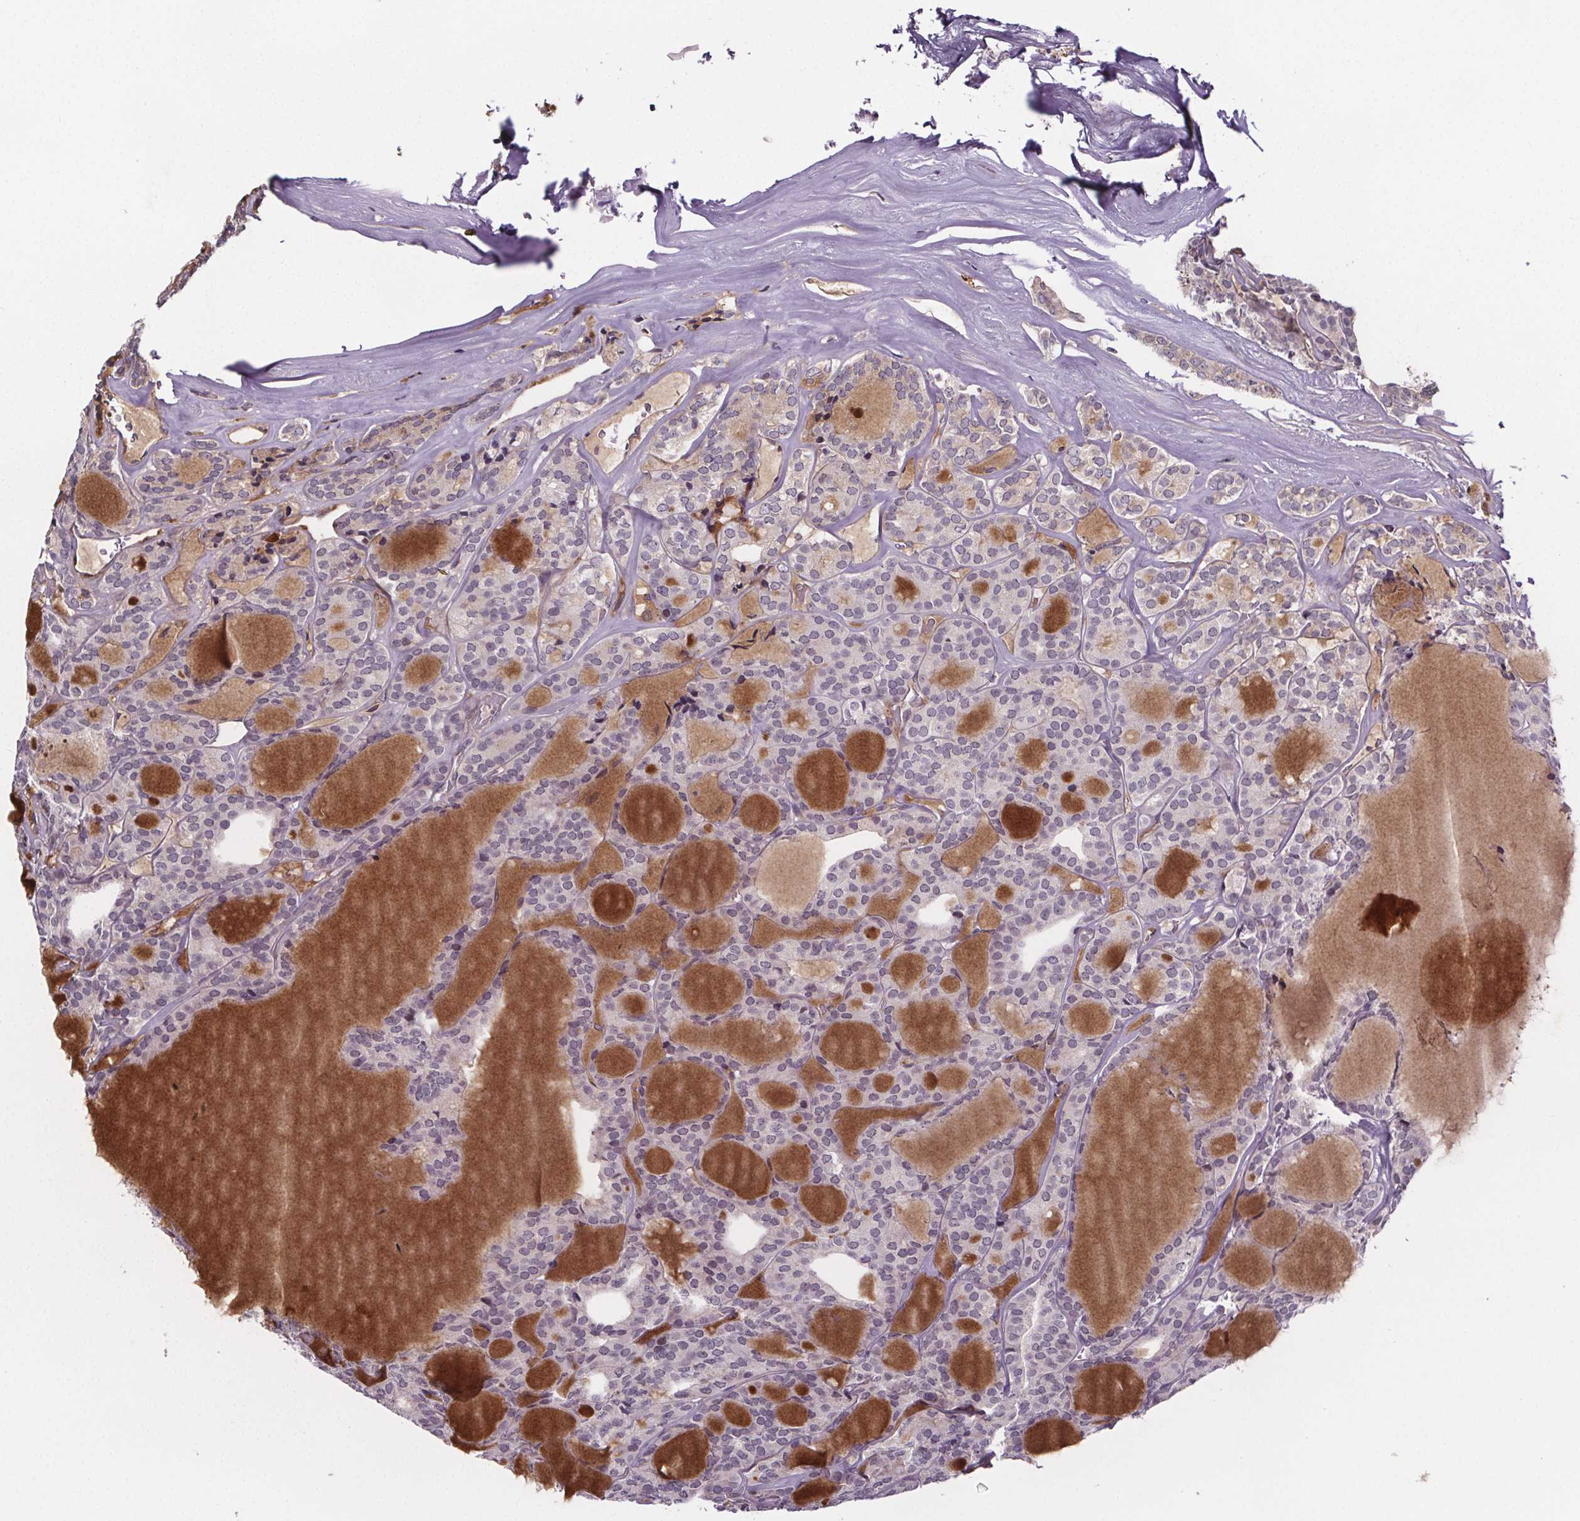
{"staining": {"intensity": "negative", "quantity": "none", "location": "none"}, "tissue": "thyroid cancer", "cell_type": "Tumor cells", "image_type": "cancer", "snomed": [{"axis": "morphology", "description": "Follicular adenoma carcinoma, NOS"}, {"axis": "topography", "description": "Thyroid gland"}], "caption": "Immunohistochemical staining of follicular adenoma carcinoma (thyroid) displays no significant expression in tumor cells.", "gene": "TTC12", "patient": {"sex": "male", "age": 74}}